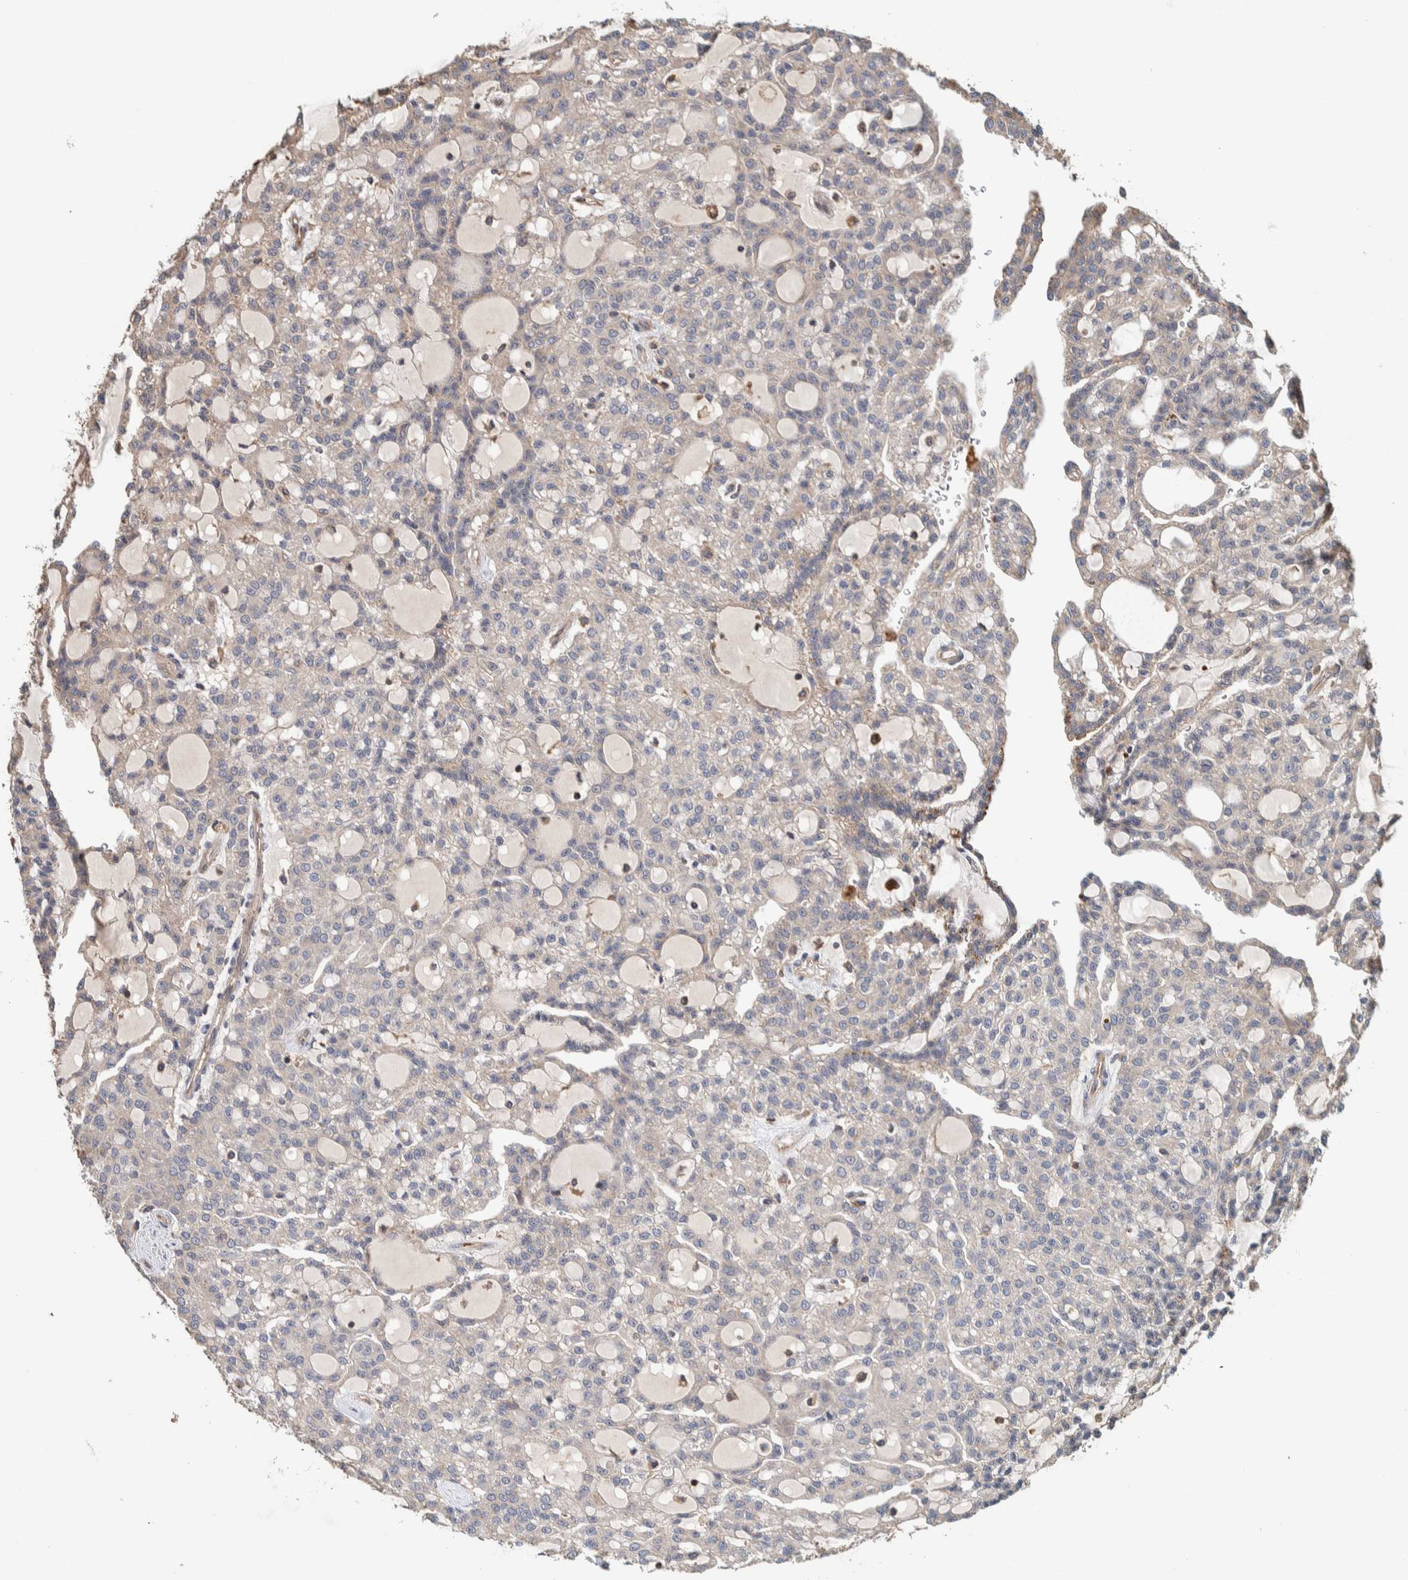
{"staining": {"intensity": "negative", "quantity": "none", "location": "none"}, "tissue": "renal cancer", "cell_type": "Tumor cells", "image_type": "cancer", "snomed": [{"axis": "morphology", "description": "Adenocarcinoma, NOS"}, {"axis": "topography", "description": "Kidney"}], "caption": "Histopathology image shows no protein positivity in tumor cells of renal cancer tissue.", "gene": "PLA2G3", "patient": {"sex": "male", "age": 63}}